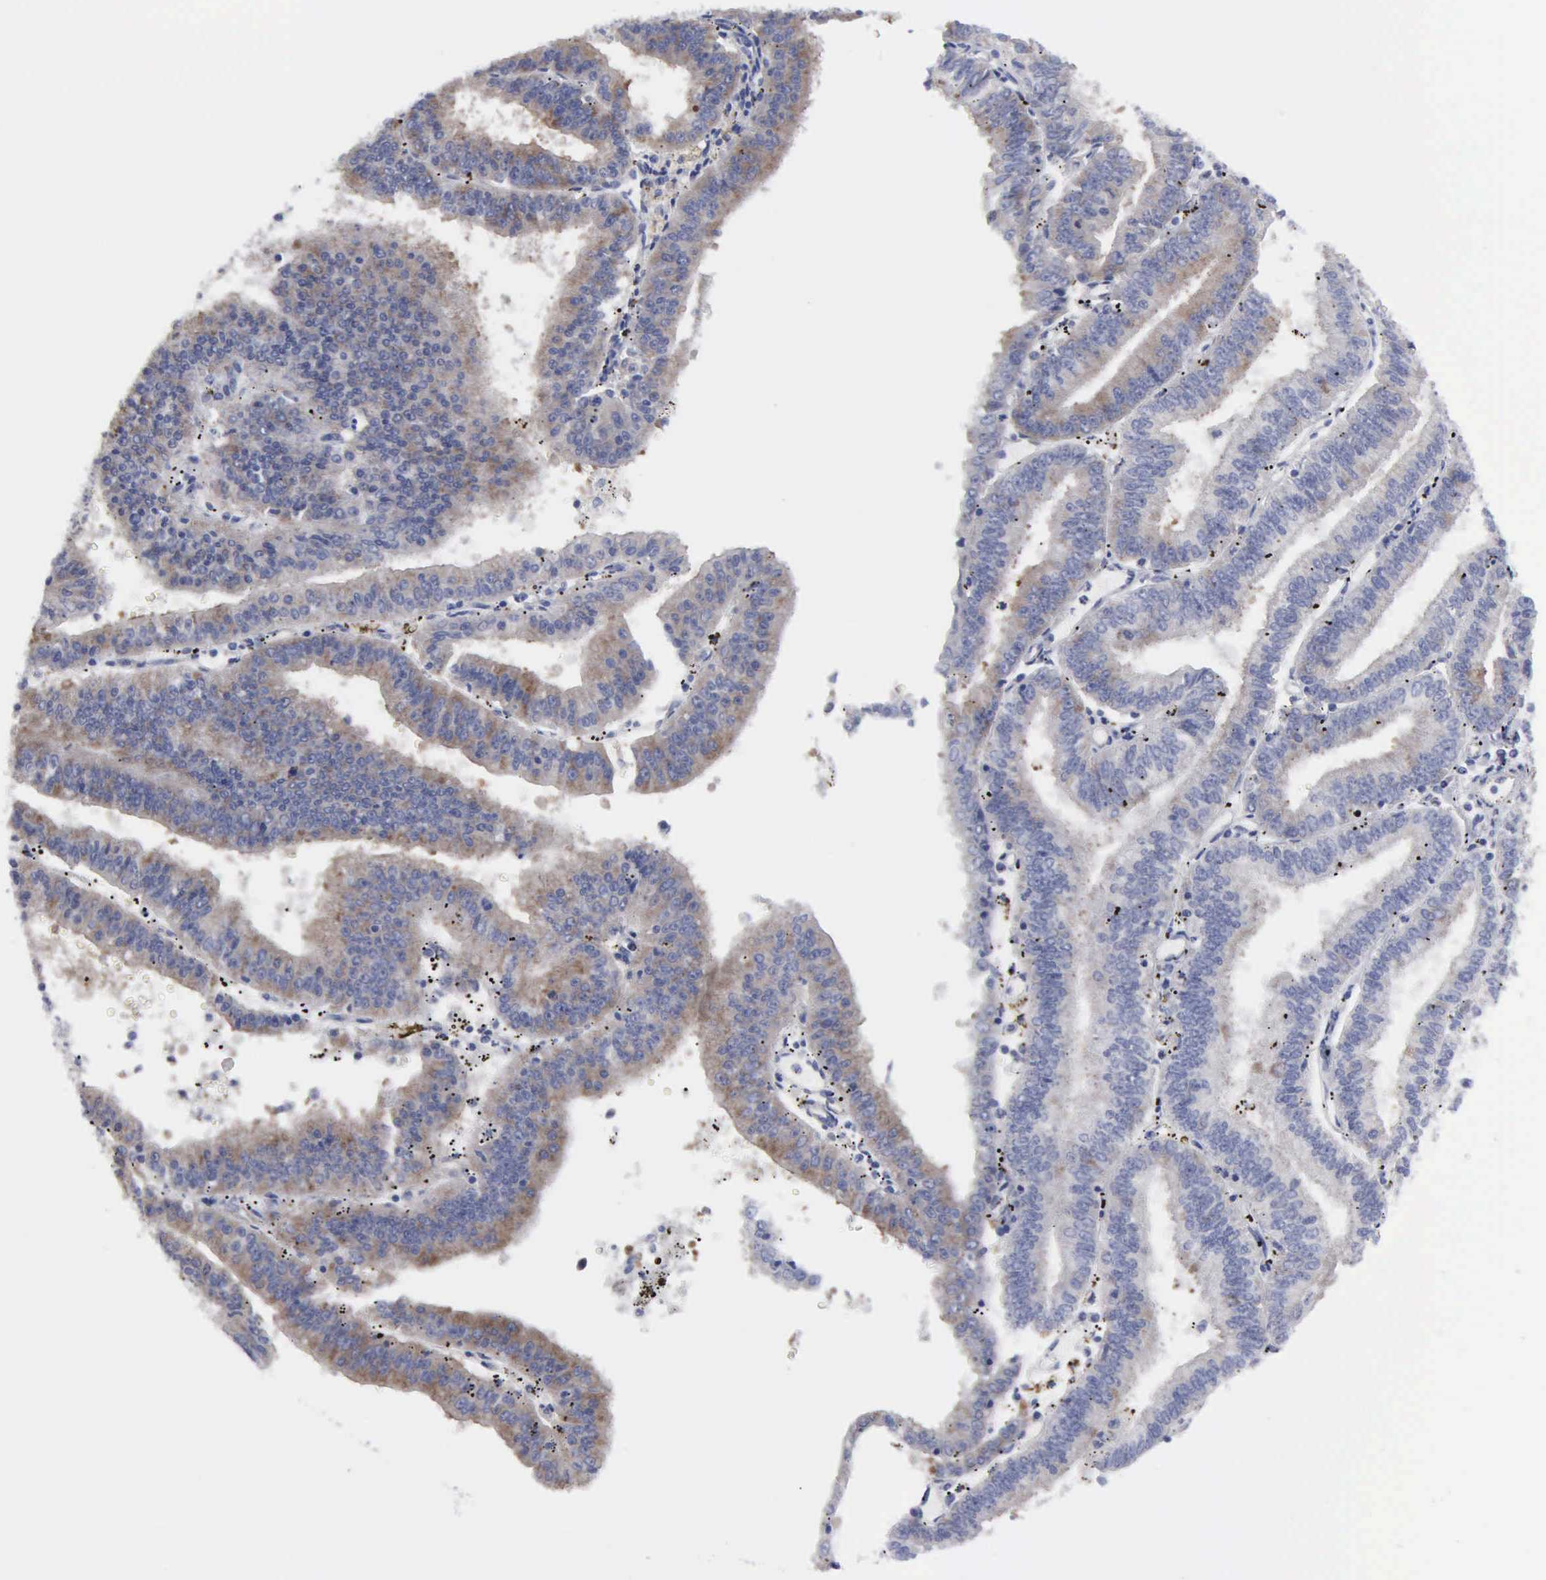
{"staining": {"intensity": "moderate", "quantity": "25%-75%", "location": "cytoplasmic/membranous"}, "tissue": "endometrial cancer", "cell_type": "Tumor cells", "image_type": "cancer", "snomed": [{"axis": "morphology", "description": "Adenocarcinoma, NOS"}, {"axis": "topography", "description": "Endometrium"}], "caption": "Human endometrial cancer (adenocarcinoma) stained with a protein marker reveals moderate staining in tumor cells.", "gene": "TXLNG", "patient": {"sex": "female", "age": 66}}